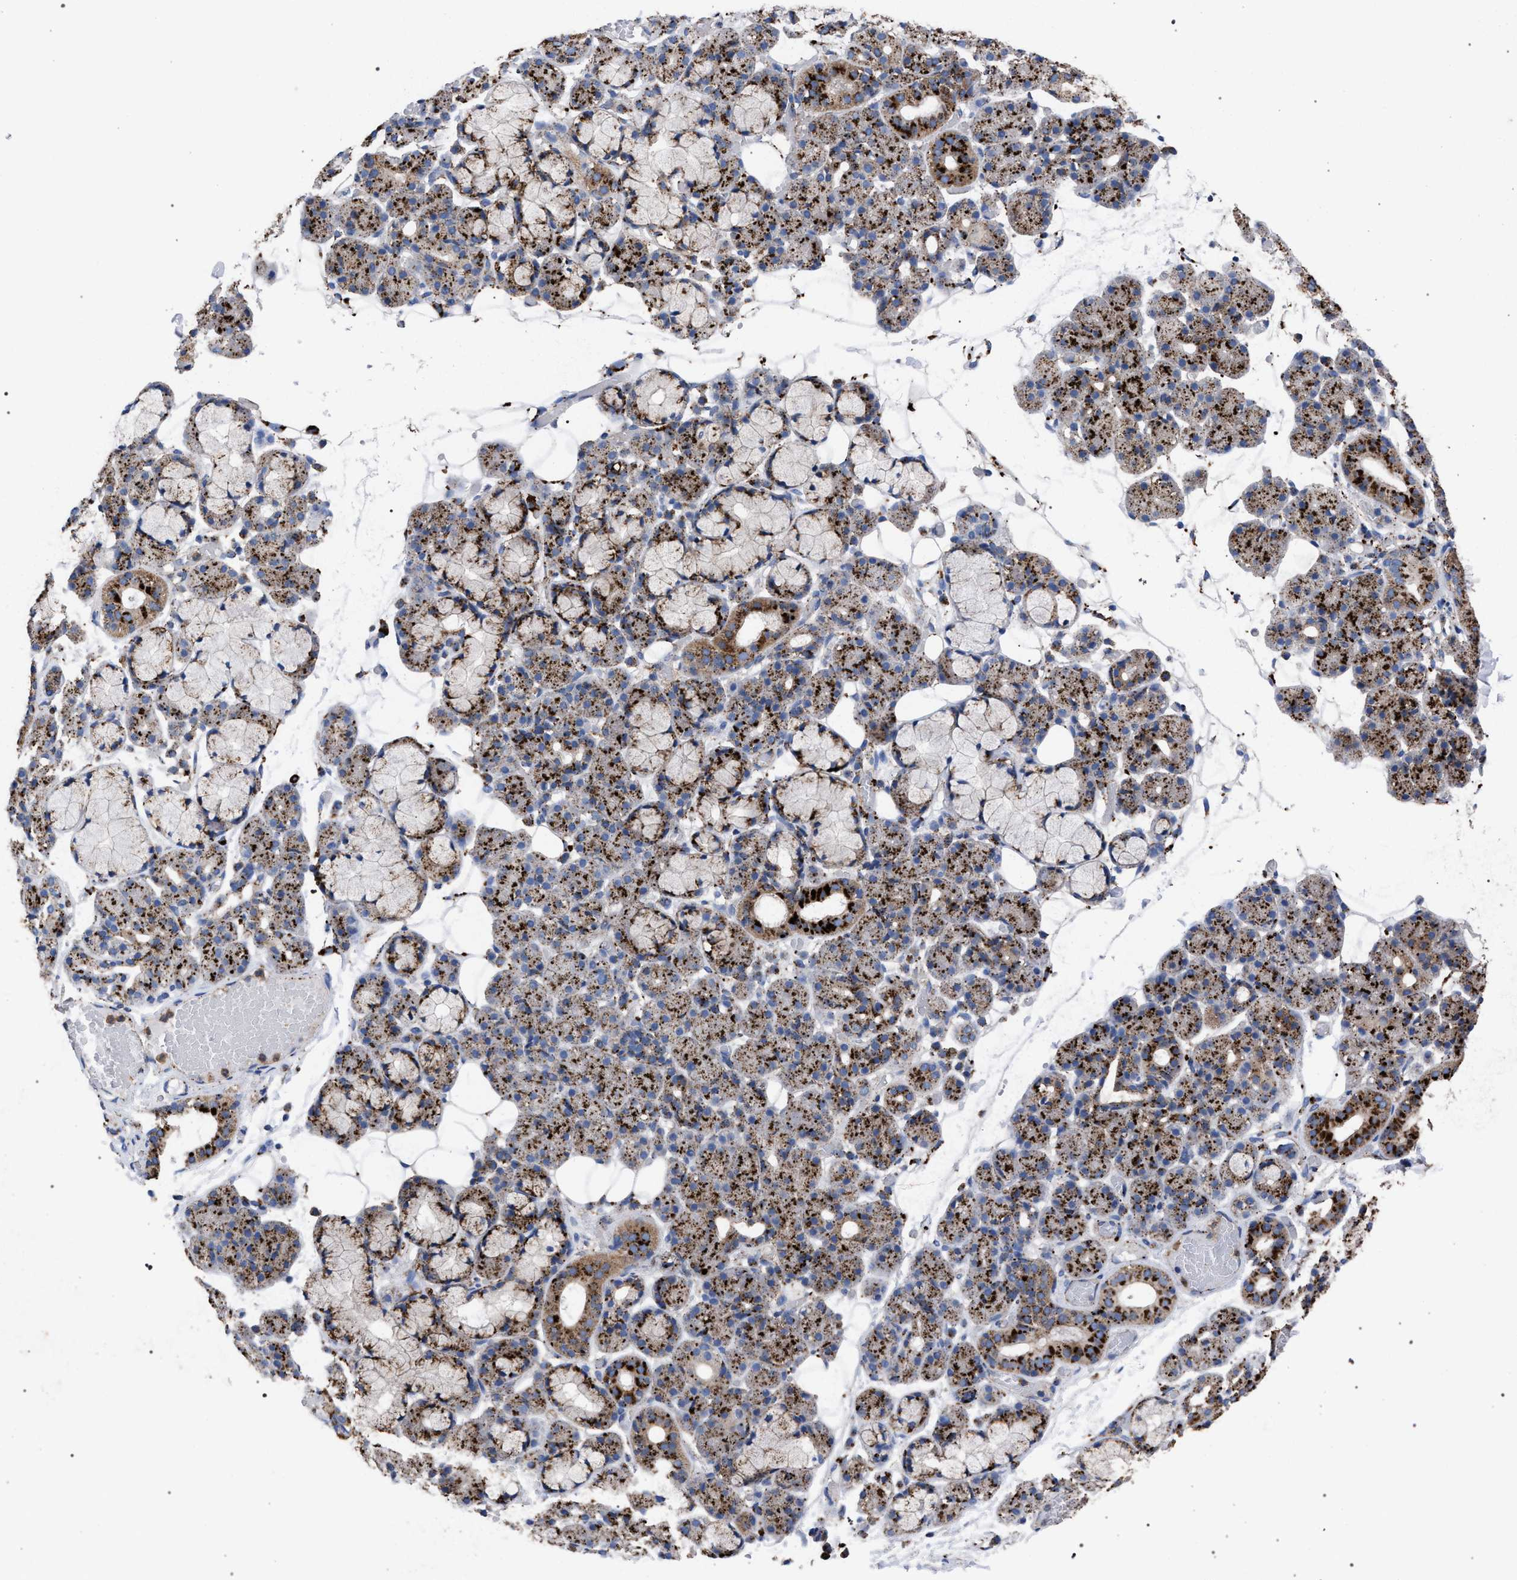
{"staining": {"intensity": "strong", "quantity": ">75%", "location": "cytoplasmic/membranous"}, "tissue": "salivary gland", "cell_type": "Glandular cells", "image_type": "normal", "snomed": [{"axis": "morphology", "description": "Normal tissue, NOS"}, {"axis": "topography", "description": "Salivary gland"}], "caption": "Glandular cells display high levels of strong cytoplasmic/membranous positivity in approximately >75% of cells in unremarkable human salivary gland.", "gene": "PPT1", "patient": {"sex": "male", "age": 63}}